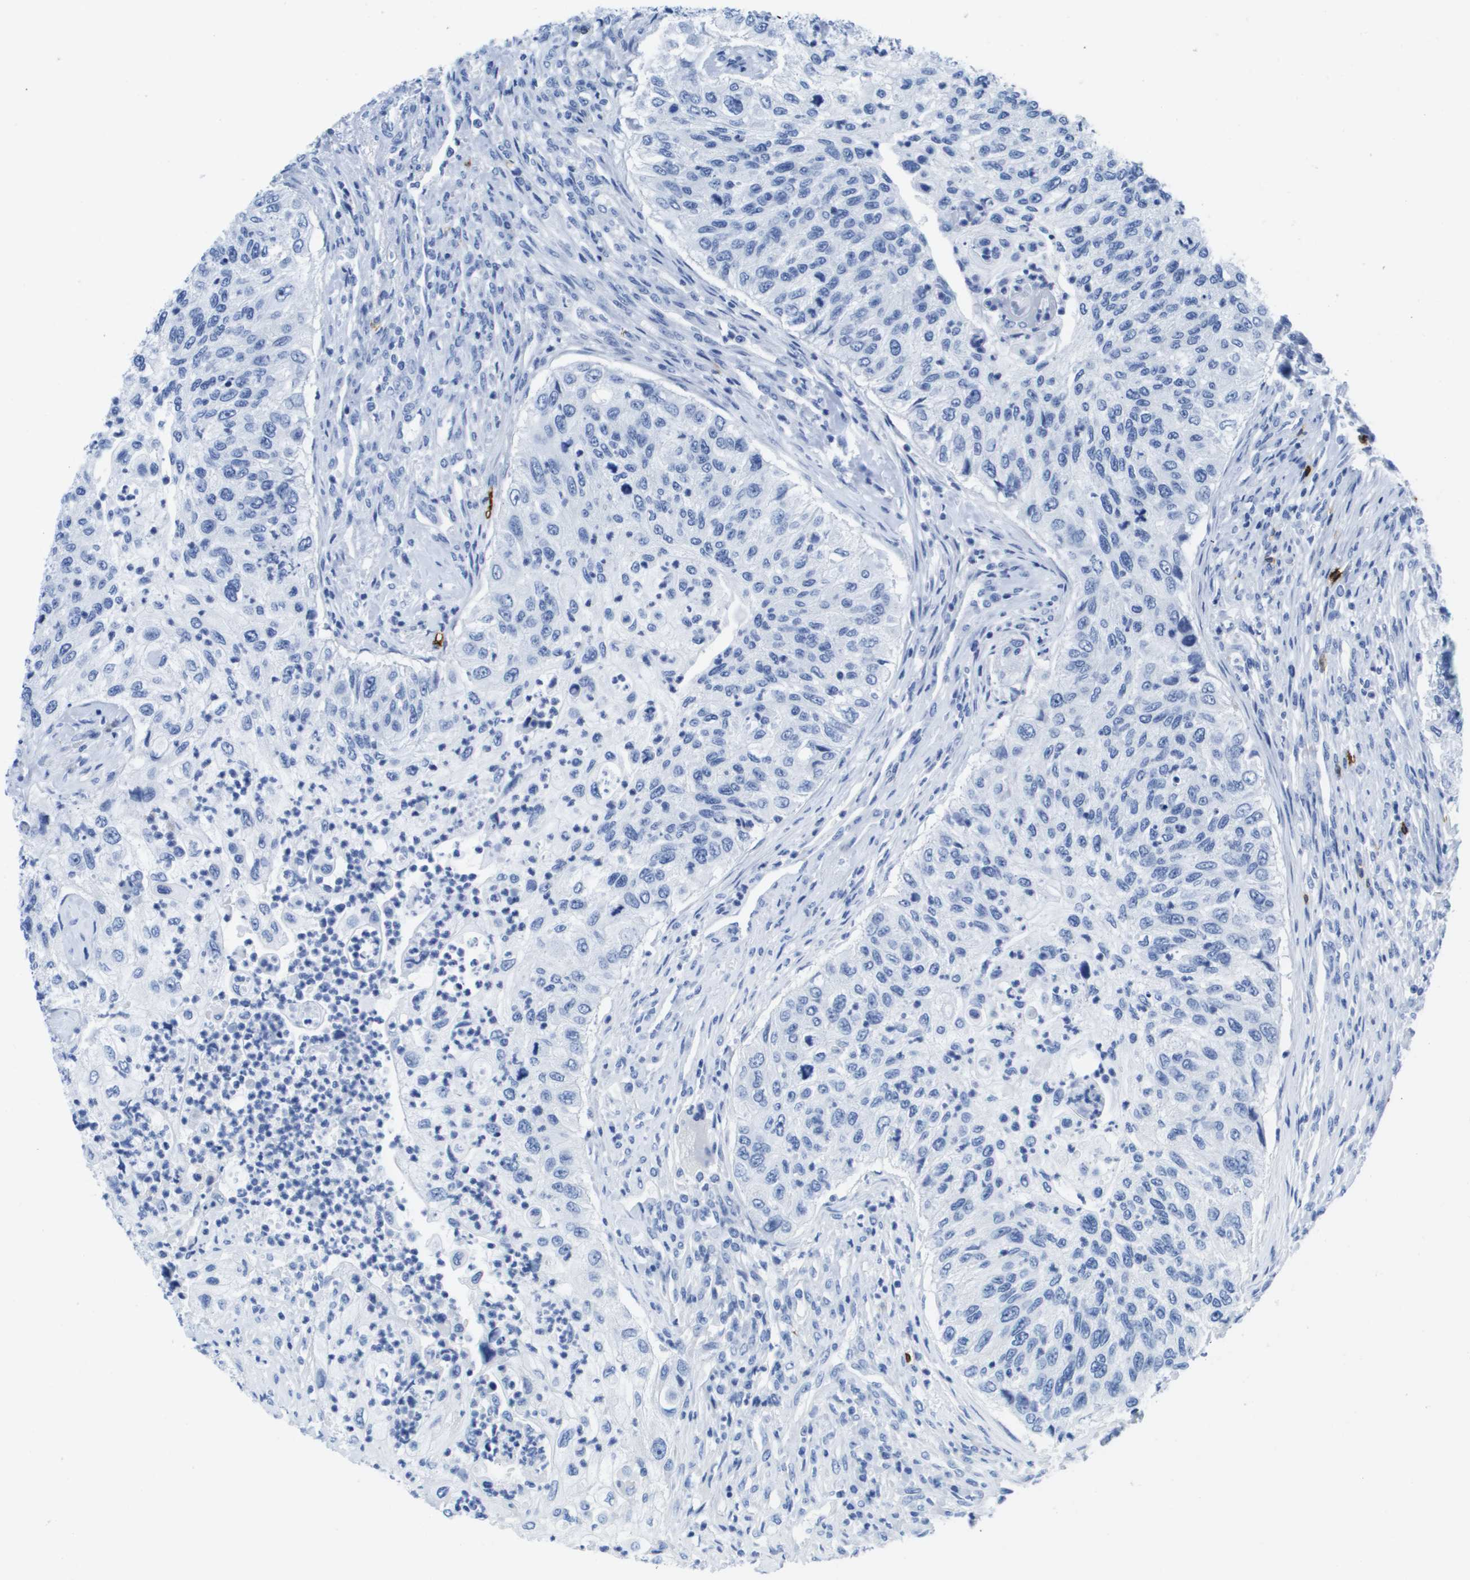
{"staining": {"intensity": "negative", "quantity": "none", "location": "none"}, "tissue": "urothelial cancer", "cell_type": "Tumor cells", "image_type": "cancer", "snomed": [{"axis": "morphology", "description": "Urothelial carcinoma, High grade"}, {"axis": "topography", "description": "Urinary bladder"}], "caption": "Immunohistochemical staining of human urothelial cancer displays no significant expression in tumor cells.", "gene": "MS4A1", "patient": {"sex": "female", "age": 60}}